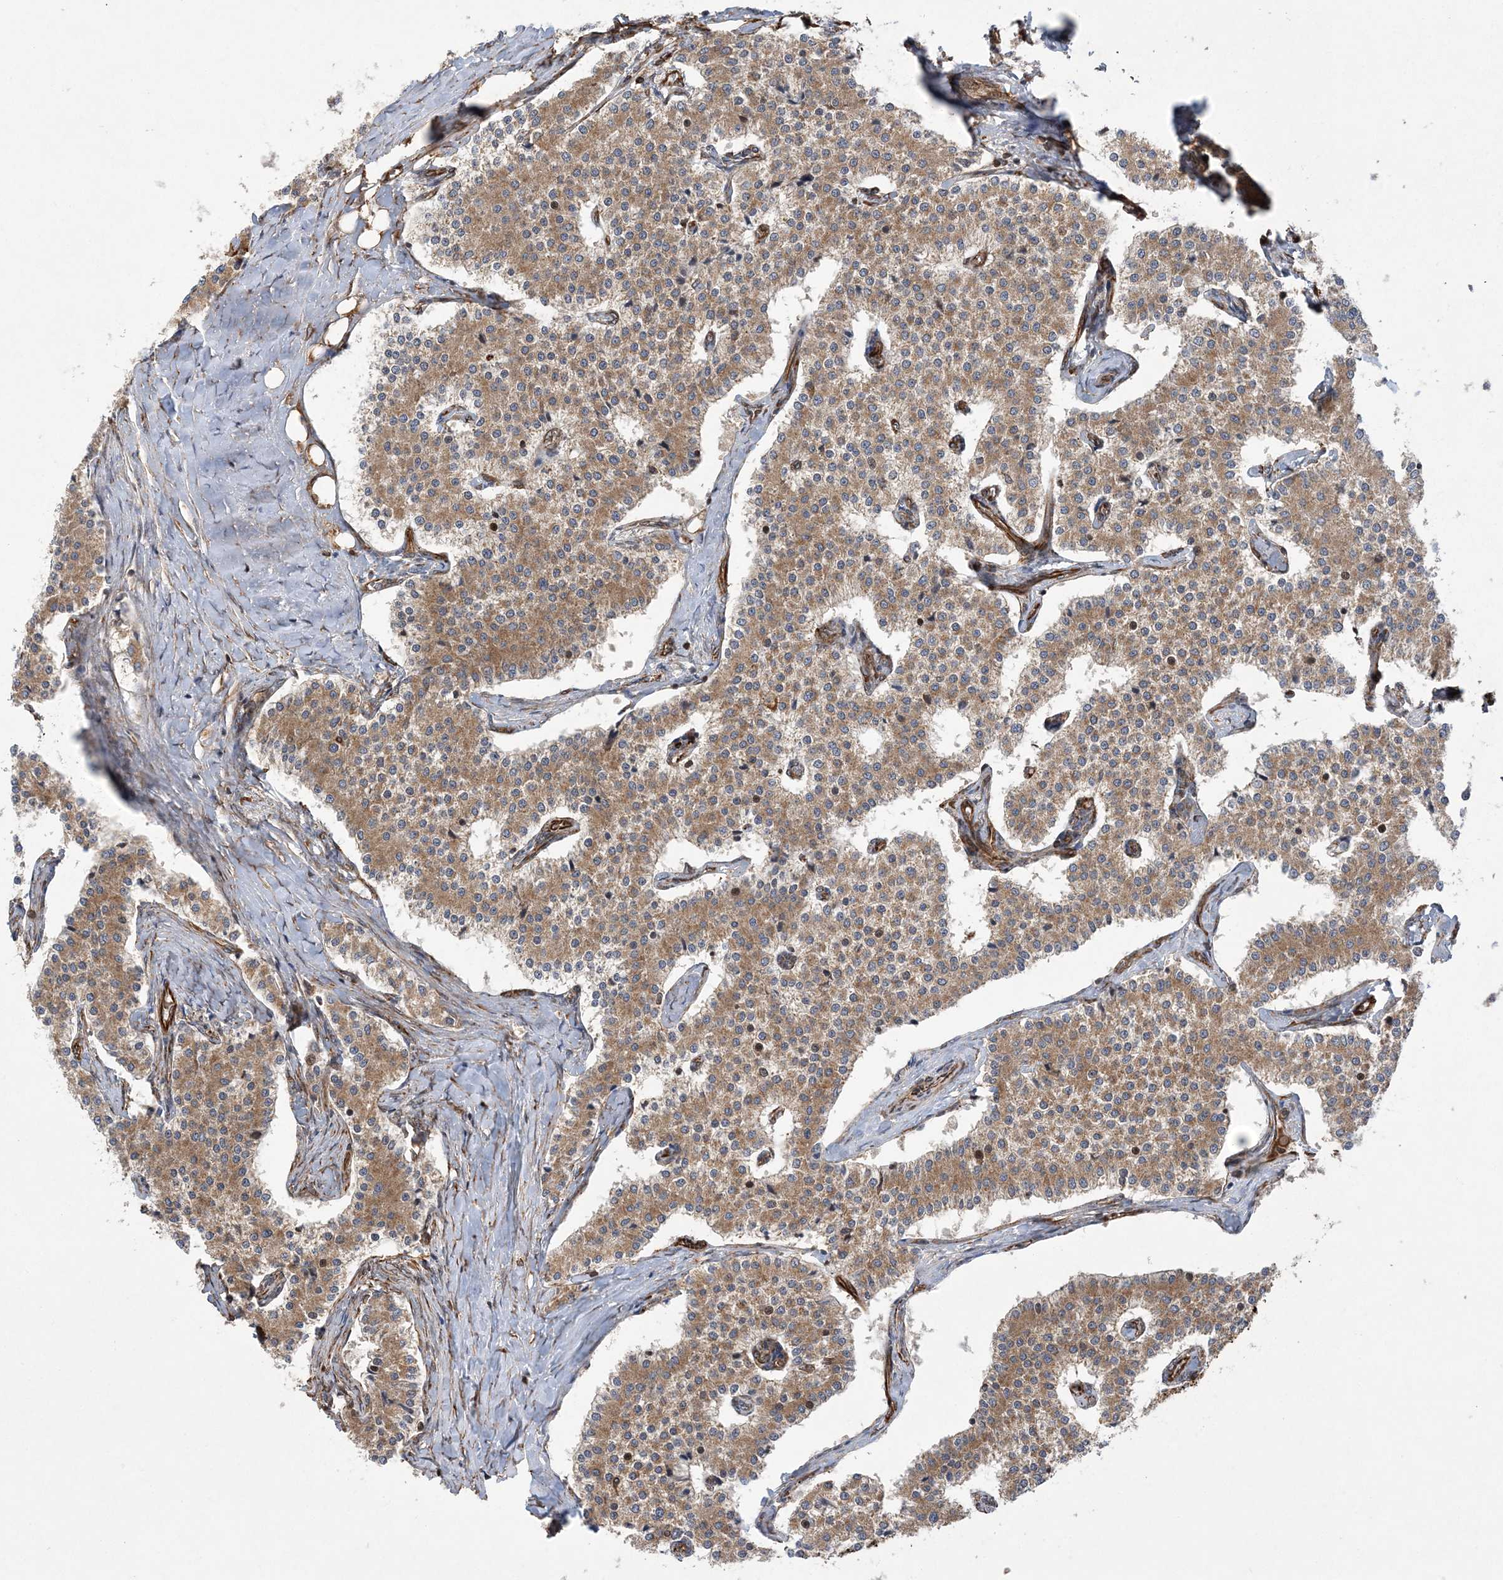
{"staining": {"intensity": "moderate", "quantity": ">75%", "location": "cytoplasmic/membranous"}, "tissue": "carcinoid", "cell_type": "Tumor cells", "image_type": "cancer", "snomed": [{"axis": "morphology", "description": "Carcinoid, malignant, NOS"}, {"axis": "topography", "description": "Colon"}], "caption": "Human carcinoid stained for a protein (brown) demonstrates moderate cytoplasmic/membranous positive expression in about >75% of tumor cells.", "gene": "FAM114A2", "patient": {"sex": "female", "age": 52}}